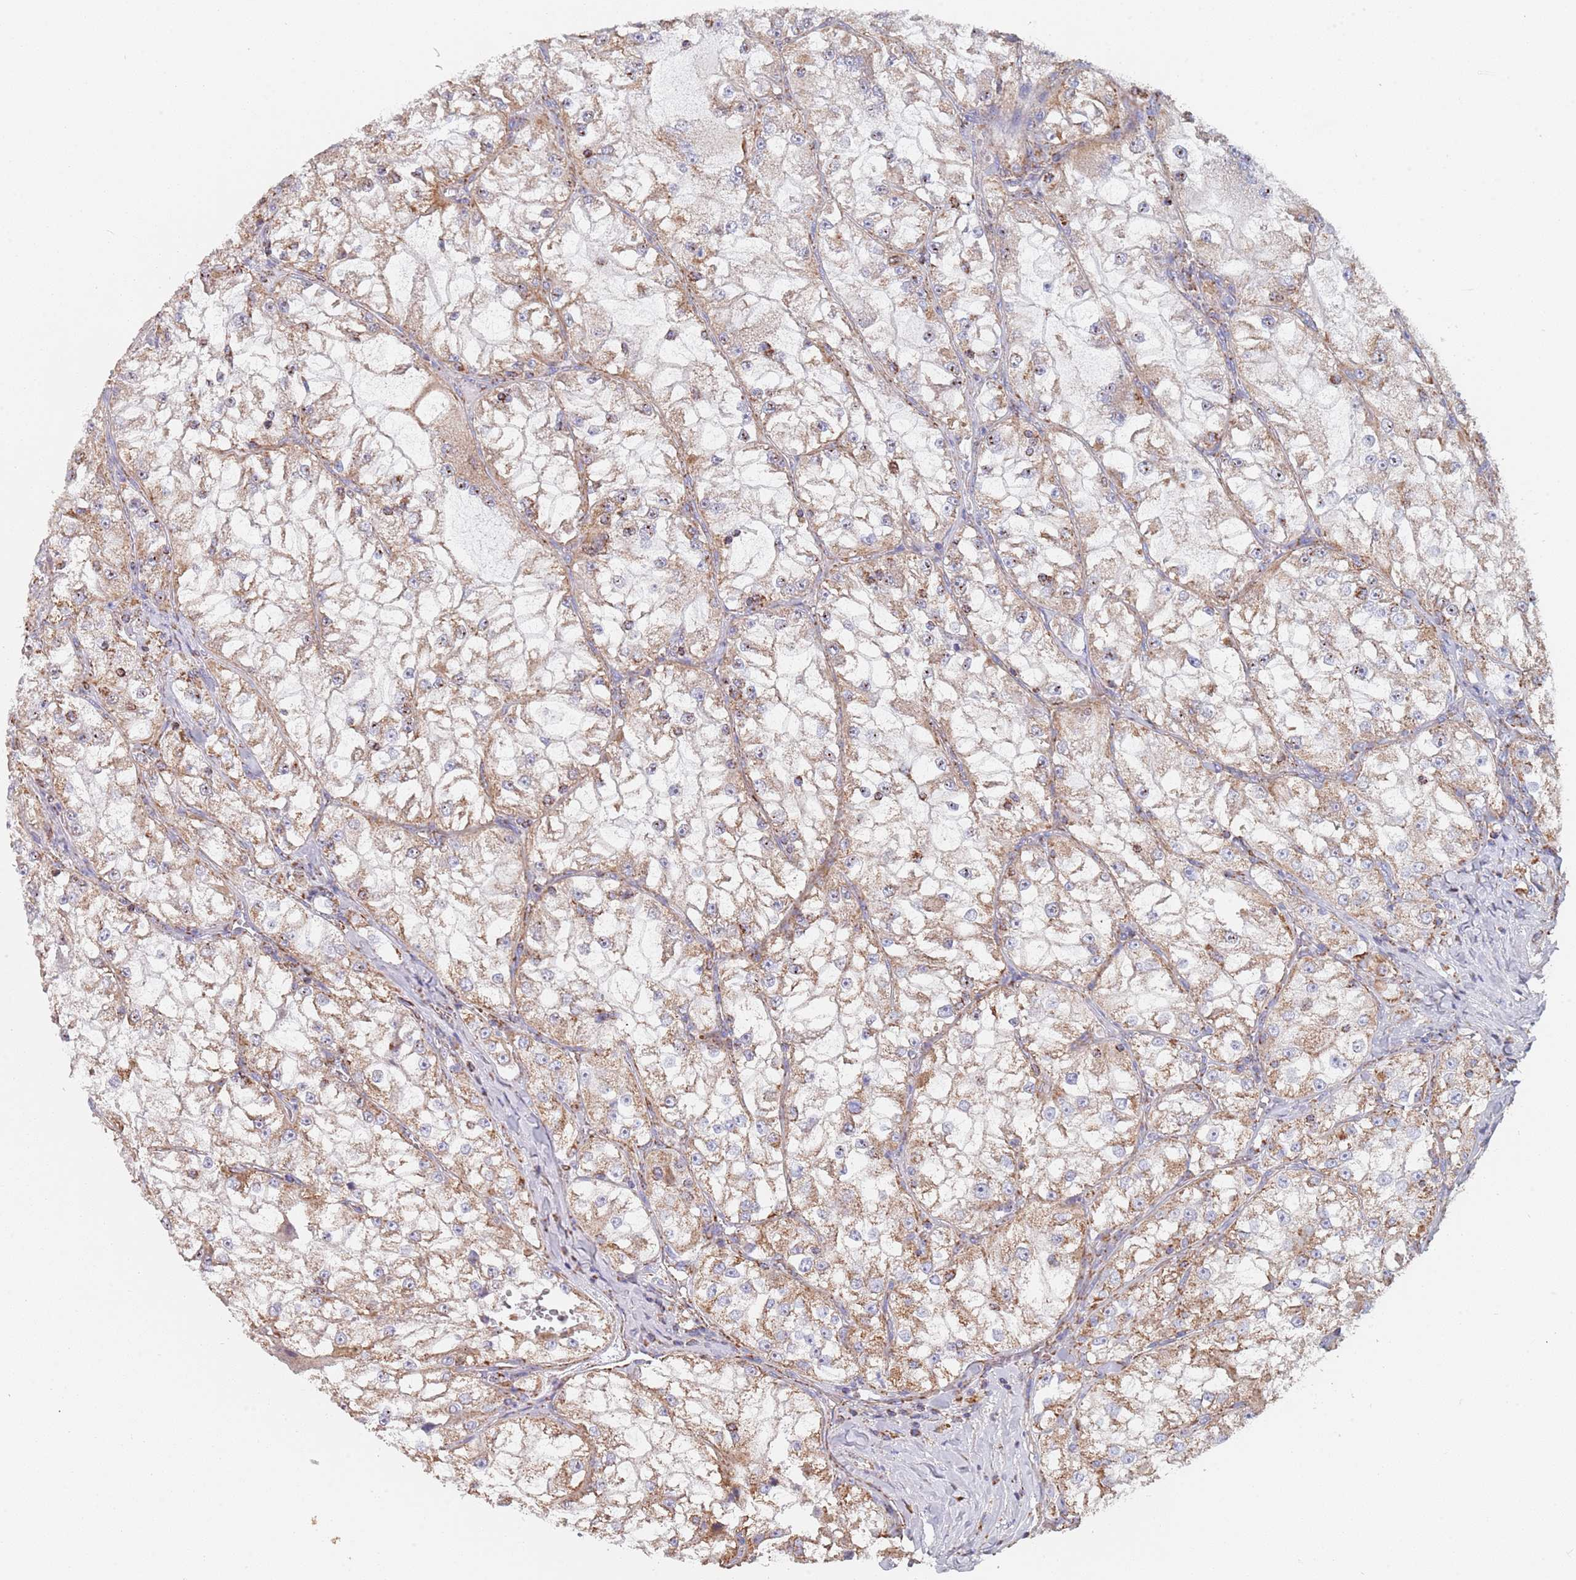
{"staining": {"intensity": "moderate", "quantity": ">75%", "location": "cytoplasmic/membranous"}, "tissue": "renal cancer", "cell_type": "Tumor cells", "image_type": "cancer", "snomed": [{"axis": "morphology", "description": "Adenocarcinoma, NOS"}, {"axis": "topography", "description": "Kidney"}], "caption": "A brown stain shows moderate cytoplasmic/membranous expression of a protein in adenocarcinoma (renal) tumor cells.", "gene": "PGP", "patient": {"sex": "female", "age": 72}}